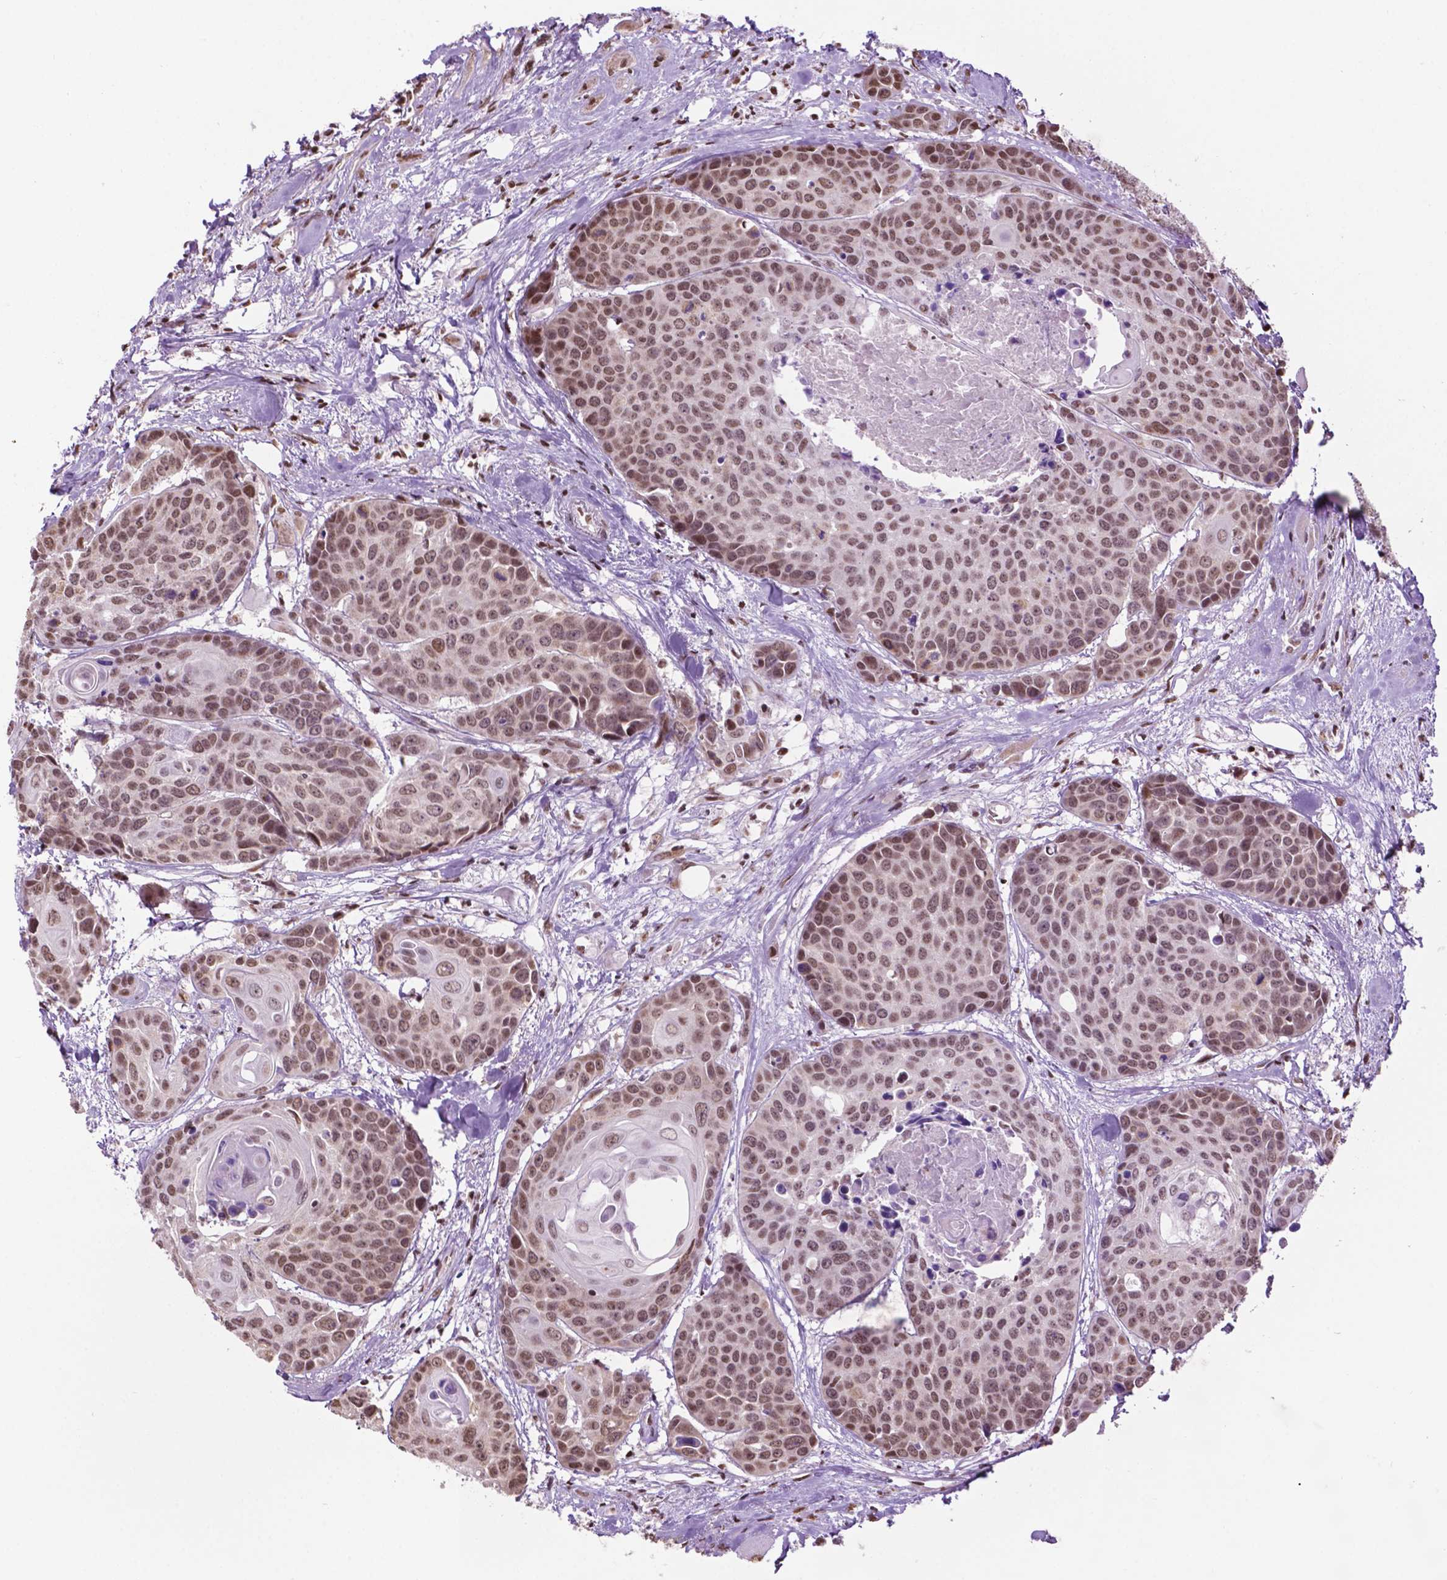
{"staining": {"intensity": "moderate", "quantity": ">75%", "location": "nuclear"}, "tissue": "head and neck cancer", "cell_type": "Tumor cells", "image_type": "cancer", "snomed": [{"axis": "morphology", "description": "Squamous cell carcinoma, NOS"}, {"axis": "topography", "description": "Oral tissue"}, {"axis": "topography", "description": "Head-Neck"}], "caption": "Tumor cells display medium levels of moderate nuclear positivity in approximately >75% of cells in human head and neck squamous cell carcinoma.", "gene": "COL23A1", "patient": {"sex": "male", "age": 56}}